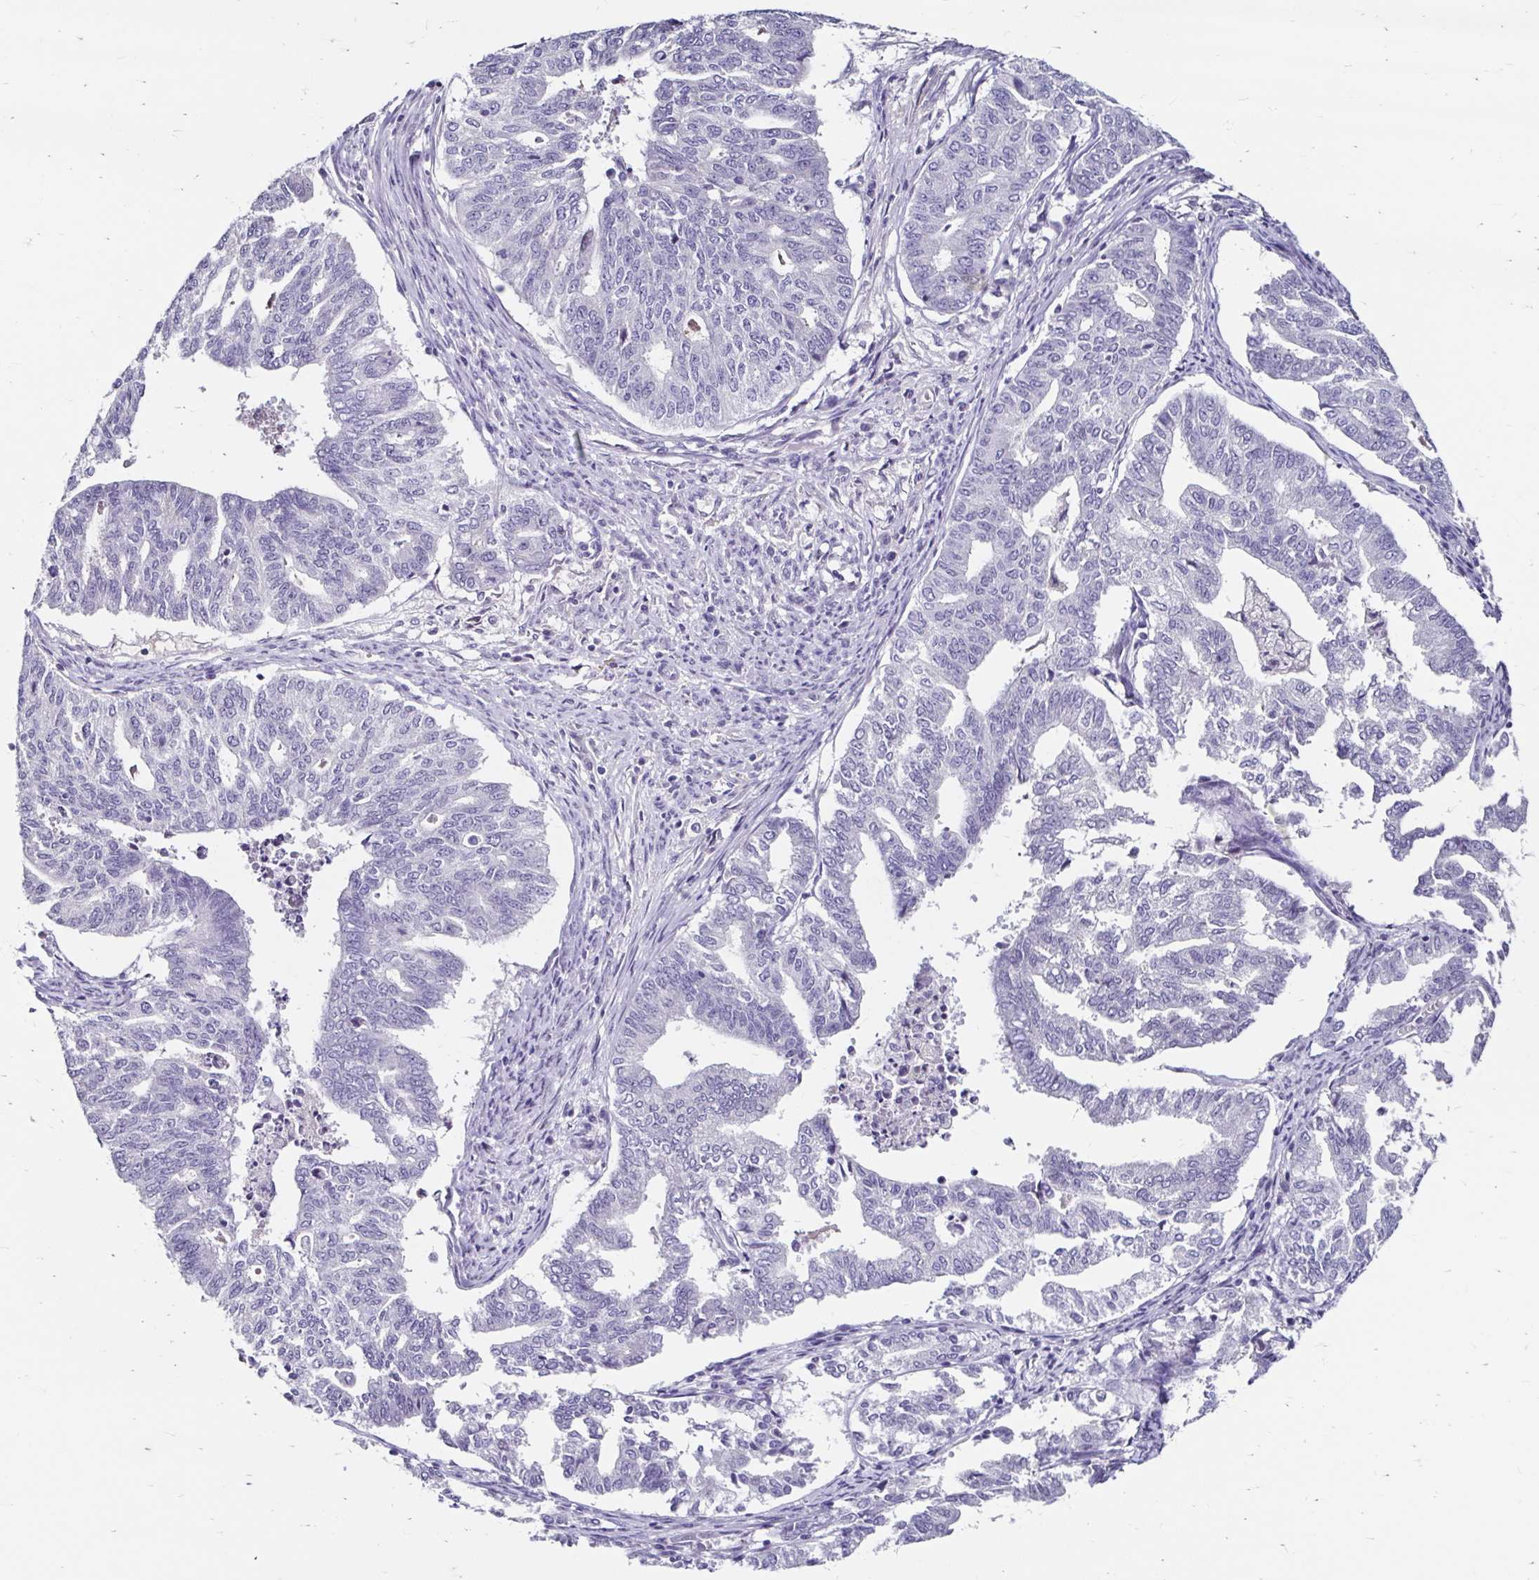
{"staining": {"intensity": "negative", "quantity": "none", "location": "none"}, "tissue": "endometrial cancer", "cell_type": "Tumor cells", "image_type": "cancer", "snomed": [{"axis": "morphology", "description": "Adenocarcinoma, NOS"}, {"axis": "topography", "description": "Endometrium"}], "caption": "A photomicrograph of human endometrial cancer is negative for staining in tumor cells. The staining is performed using DAB brown chromogen with nuclei counter-stained in using hematoxylin.", "gene": "SCG3", "patient": {"sex": "female", "age": 79}}